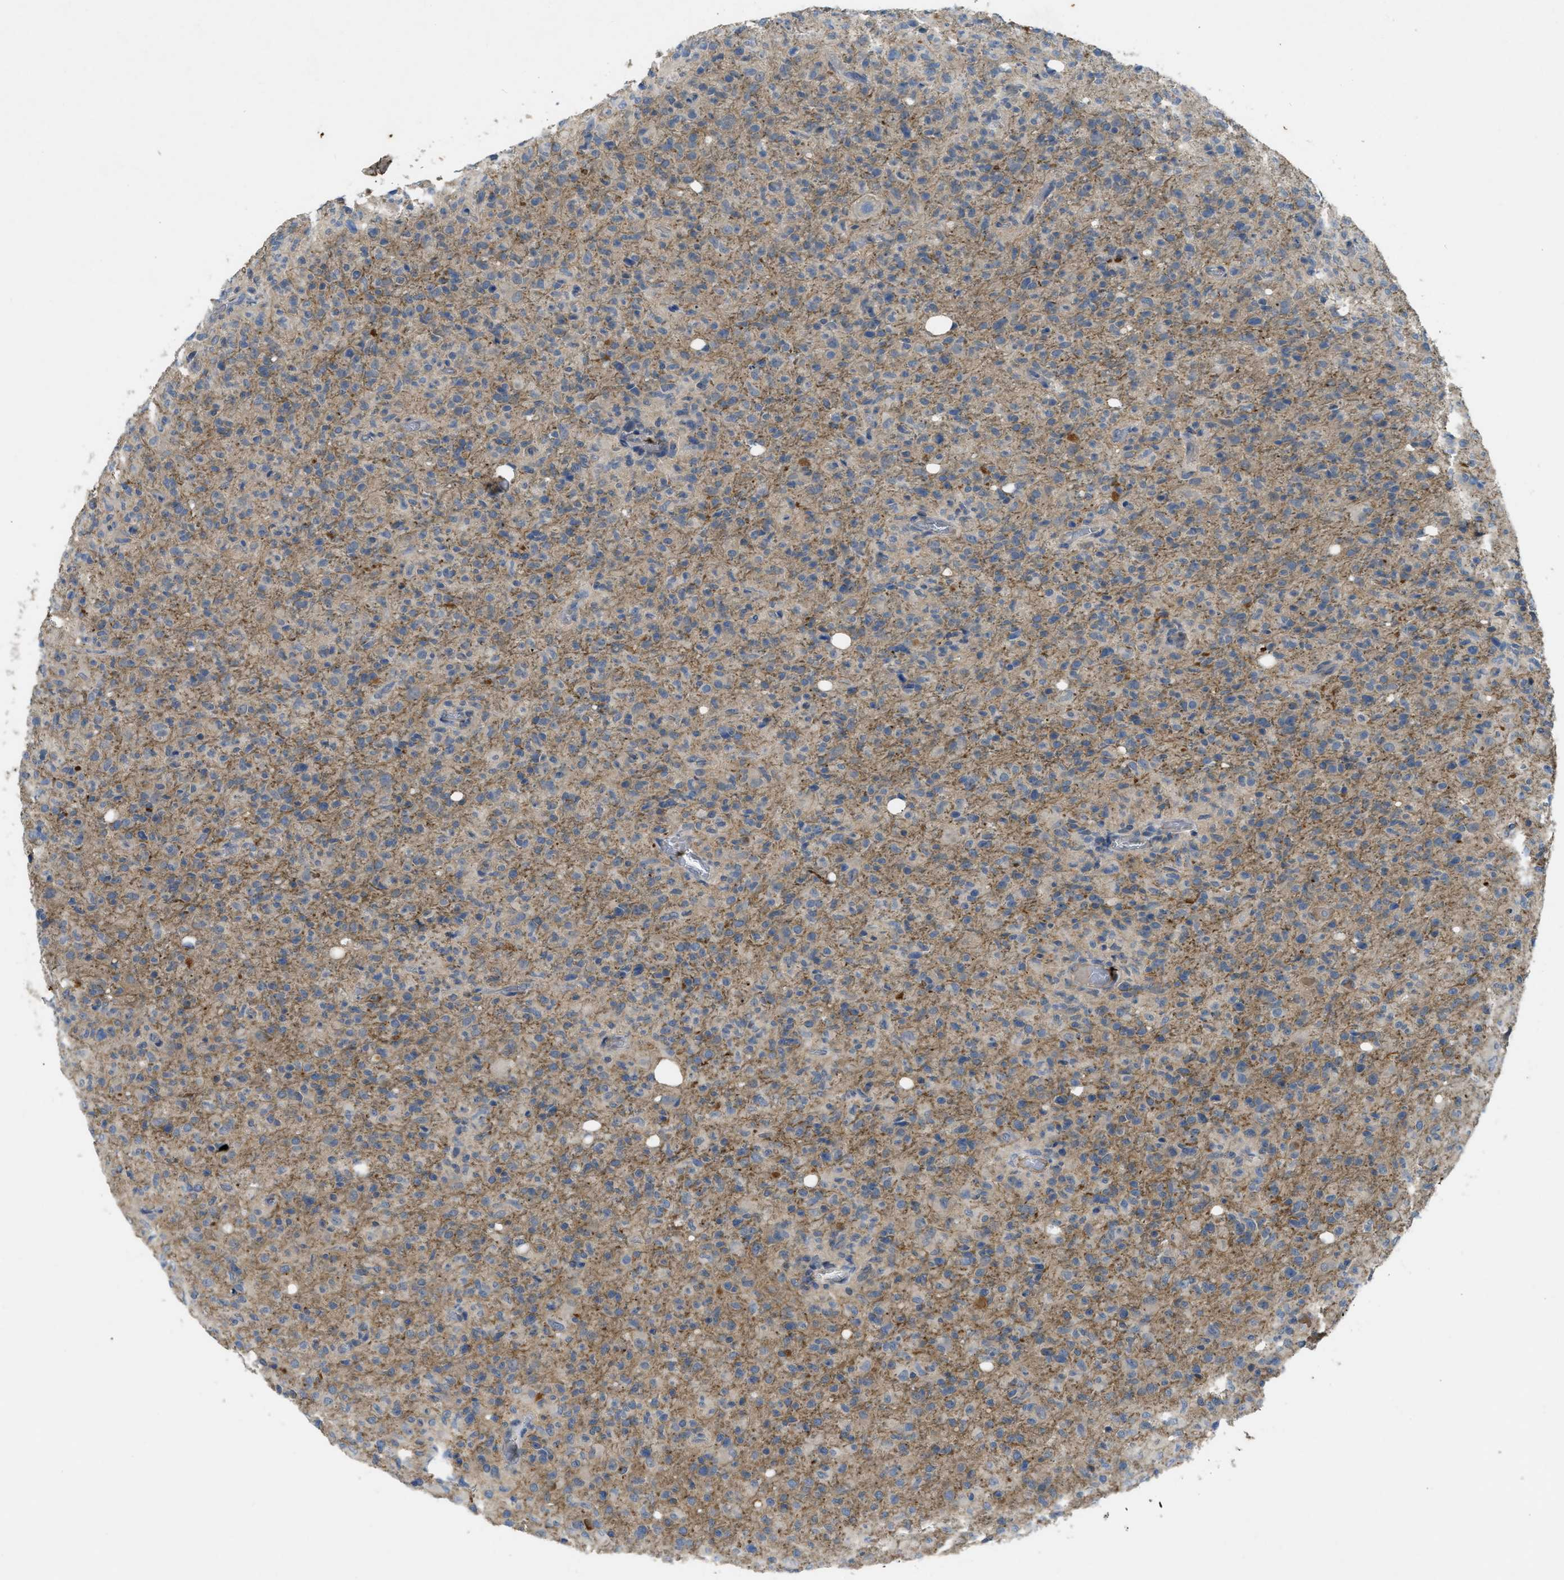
{"staining": {"intensity": "negative", "quantity": "none", "location": "none"}, "tissue": "glioma", "cell_type": "Tumor cells", "image_type": "cancer", "snomed": [{"axis": "morphology", "description": "Glioma, malignant, High grade"}, {"axis": "topography", "description": "Brain"}], "caption": "Immunohistochemical staining of glioma shows no significant positivity in tumor cells. (Immunohistochemistry (ihc), brightfield microscopy, high magnification).", "gene": "PPP3CA", "patient": {"sex": "female", "age": 57}}